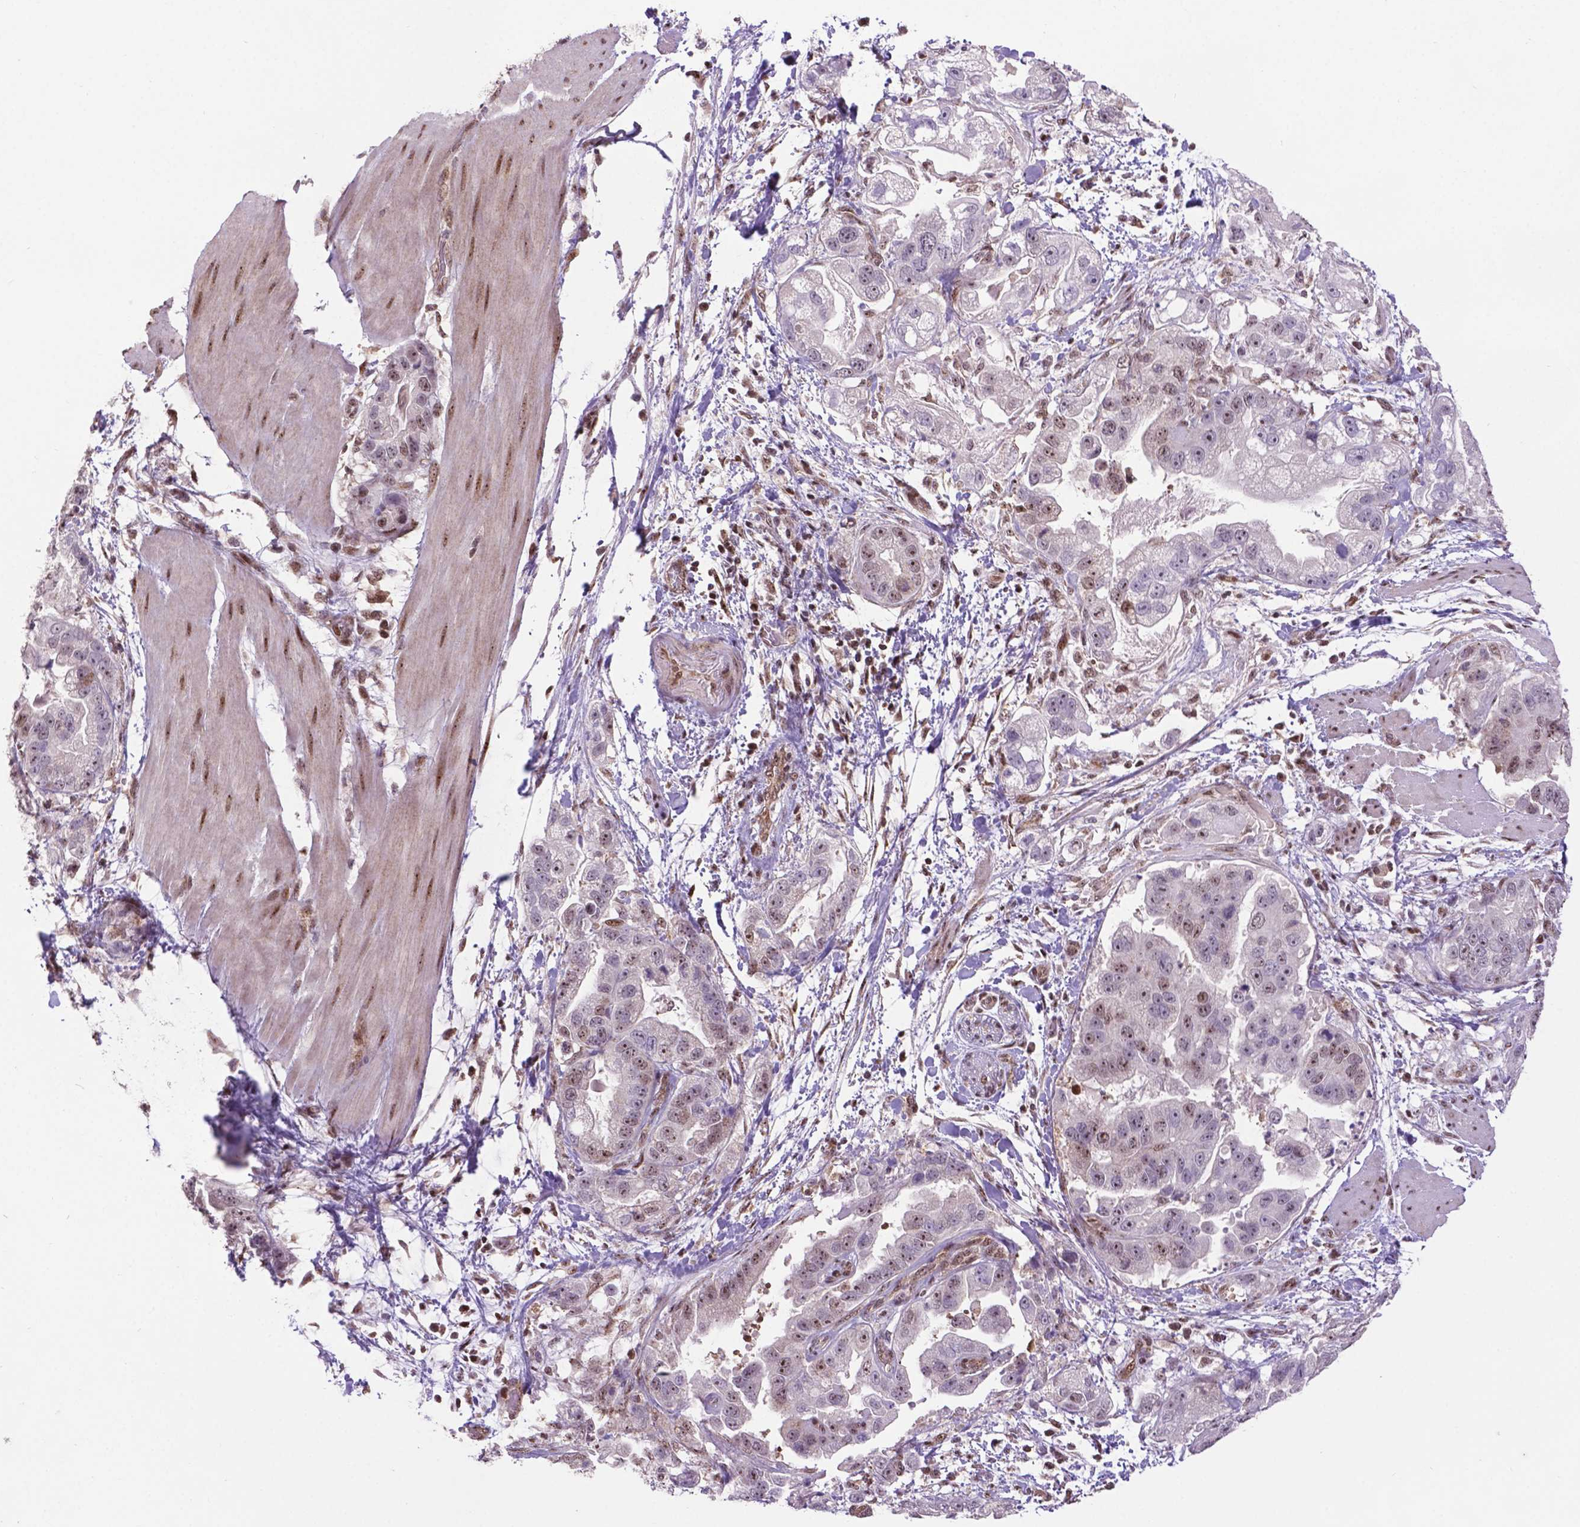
{"staining": {"intensity": "weak", "quantity": "25%-75%", "location": "nuclear"}, "tissue": "stomach cancer", "cell_type": "Tumor cells", "image_type": "cancer", "snomed": [{"axis": "morphology", "description": "Adenocarcinoma, NOS"}, {"axis": "topography", "description": "Stomach"}], "caption": "A photomicrograph of stomach cancer (adenocarcinoma) stained for a protein exhibits weak nuclear brown staining in tumor cells.", "gene": "CSNK2A1", "patient": {"sex": "male", "age": 59}}